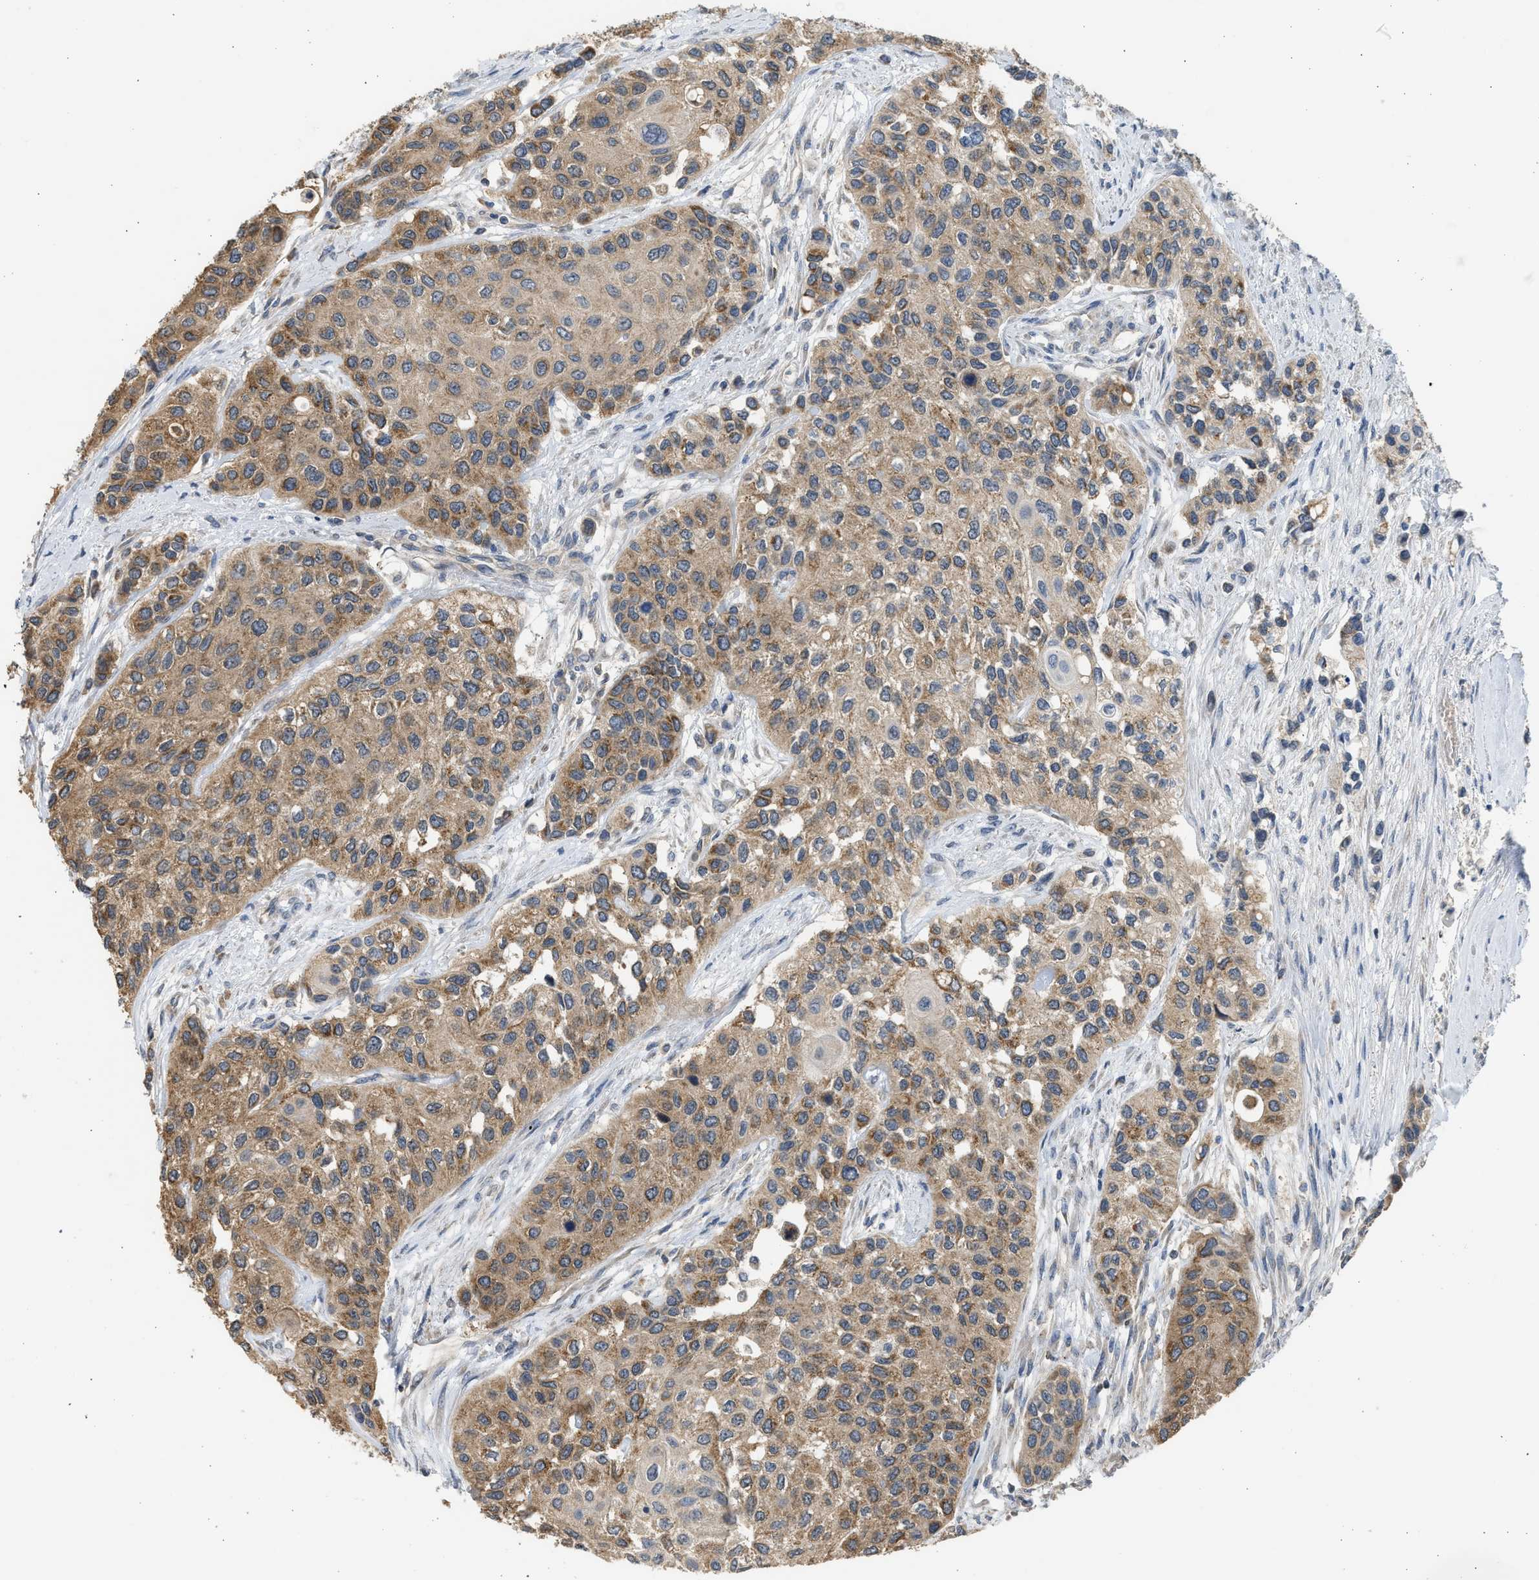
{"staining": {"intensity": "moderate", "quantity": ">75%", "location": "cytoplasmic/membranous"}, "tissue": "urothelial cancer", "cell_type": "Tumor cells", "image_type": "cancer", "snomed": [{"axis": "morphology", "description": "Urothelial carcinoma, High grade"}, {"axis": "topography", "description": "Urinary bladder"}], "caption": "This histopathology image demonstrates IHC staining of human high-grade urothelial carcinoma, with medium moderate cytoplasmic/membranous expression in about >75% of tumor cells.", "gene": "CYP1A1", "patient": {"sex": "female", "age": 56}}